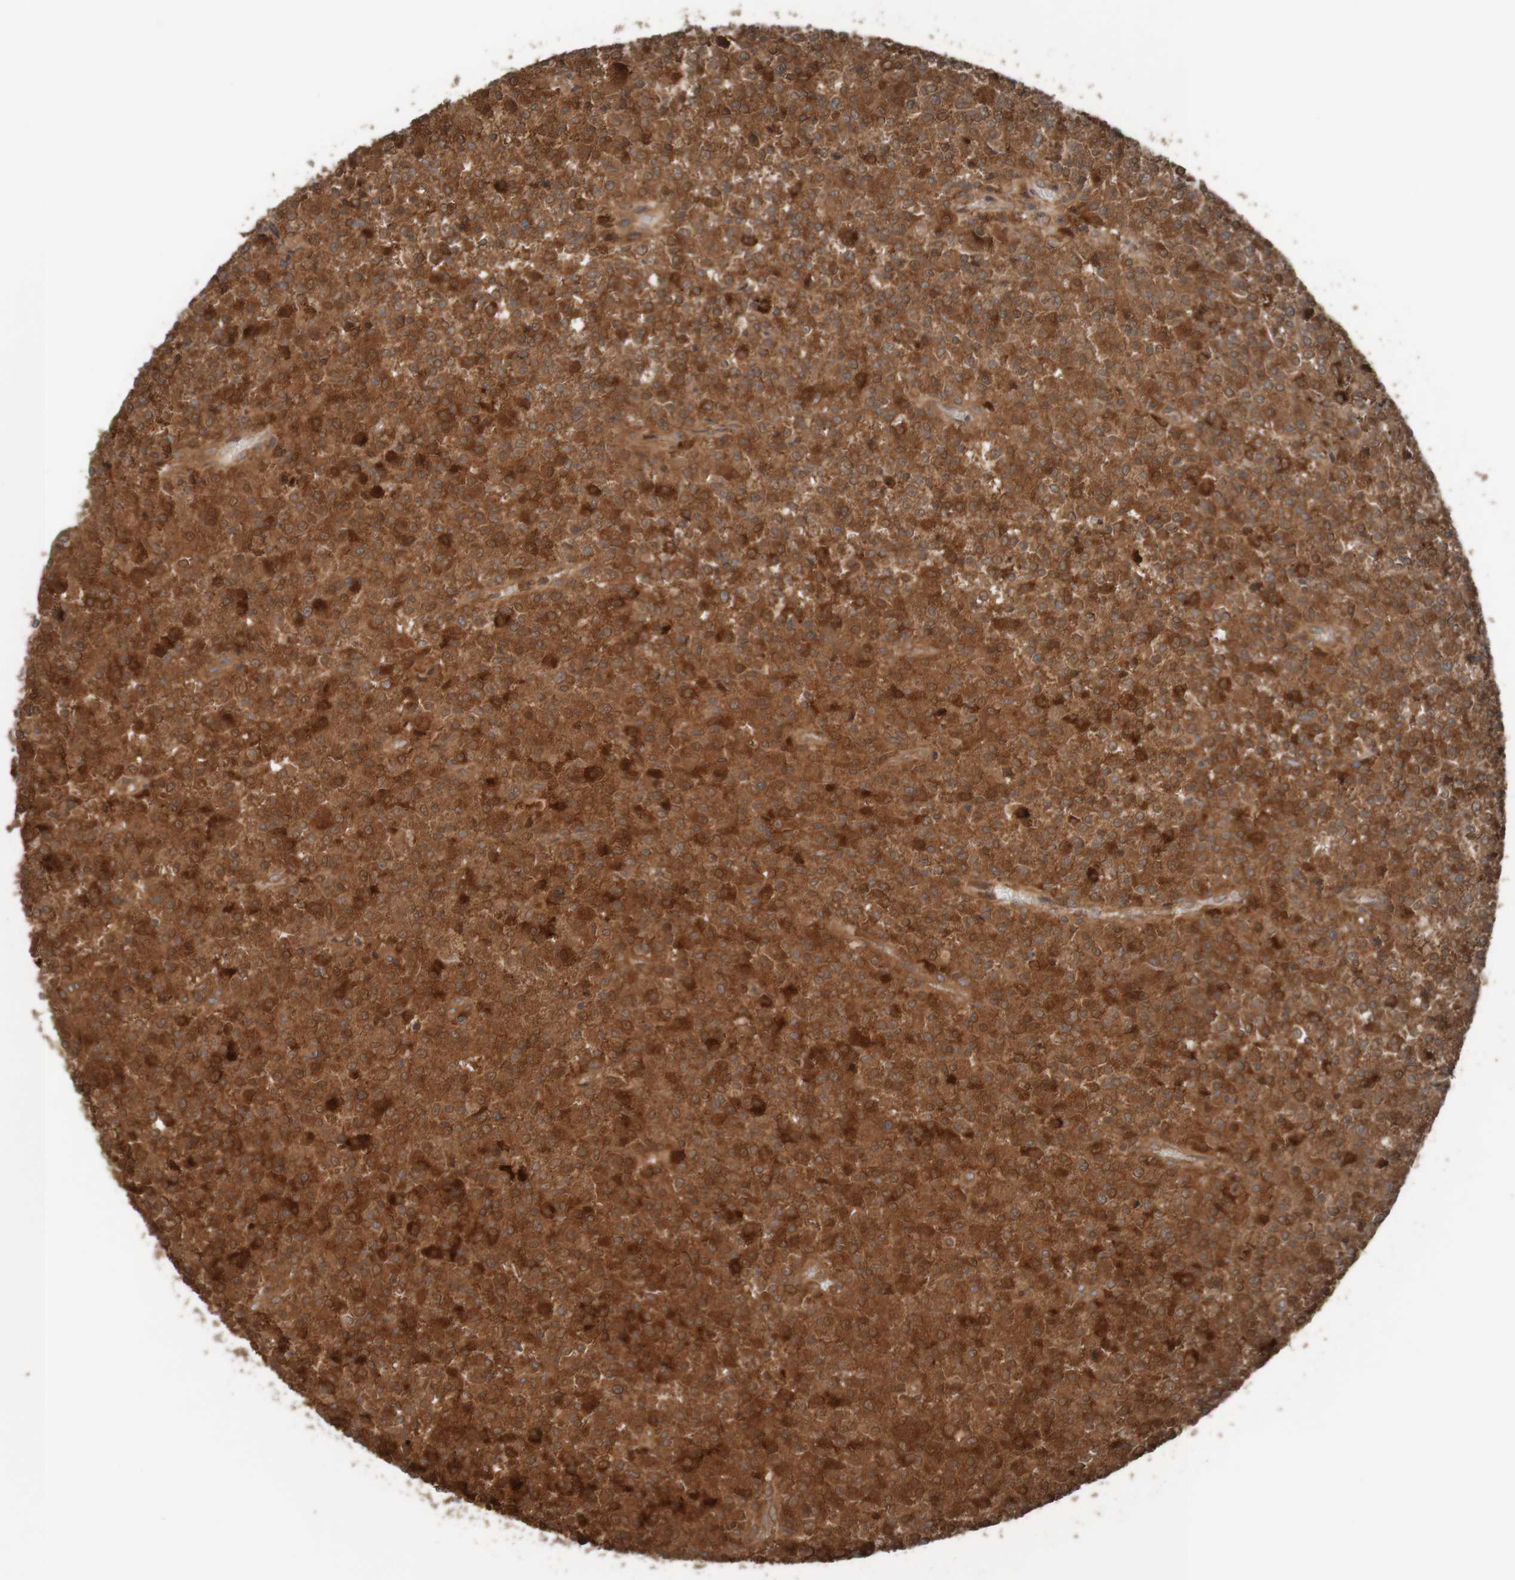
{"staining": {"intensity": "moderate", "quantity": ">75%", "location": "cytoplasmic/membranous"}, "tissue": "testis cancer", "cell_type": "Tumor cells", "image_type": "cancer", "snomed": [{"axis": "morphology", "description": "Seminoma, NOS"}, {"axis": "topography", "description": "Testis"}], "caption": "The image displays a brown stain indicating the presence of a protein in the cytoplasmic/membranous of tumor cells in seminoma (testis).", "gene": "ARHGEF11", "patient": {"sex": "male", "age": 59}}